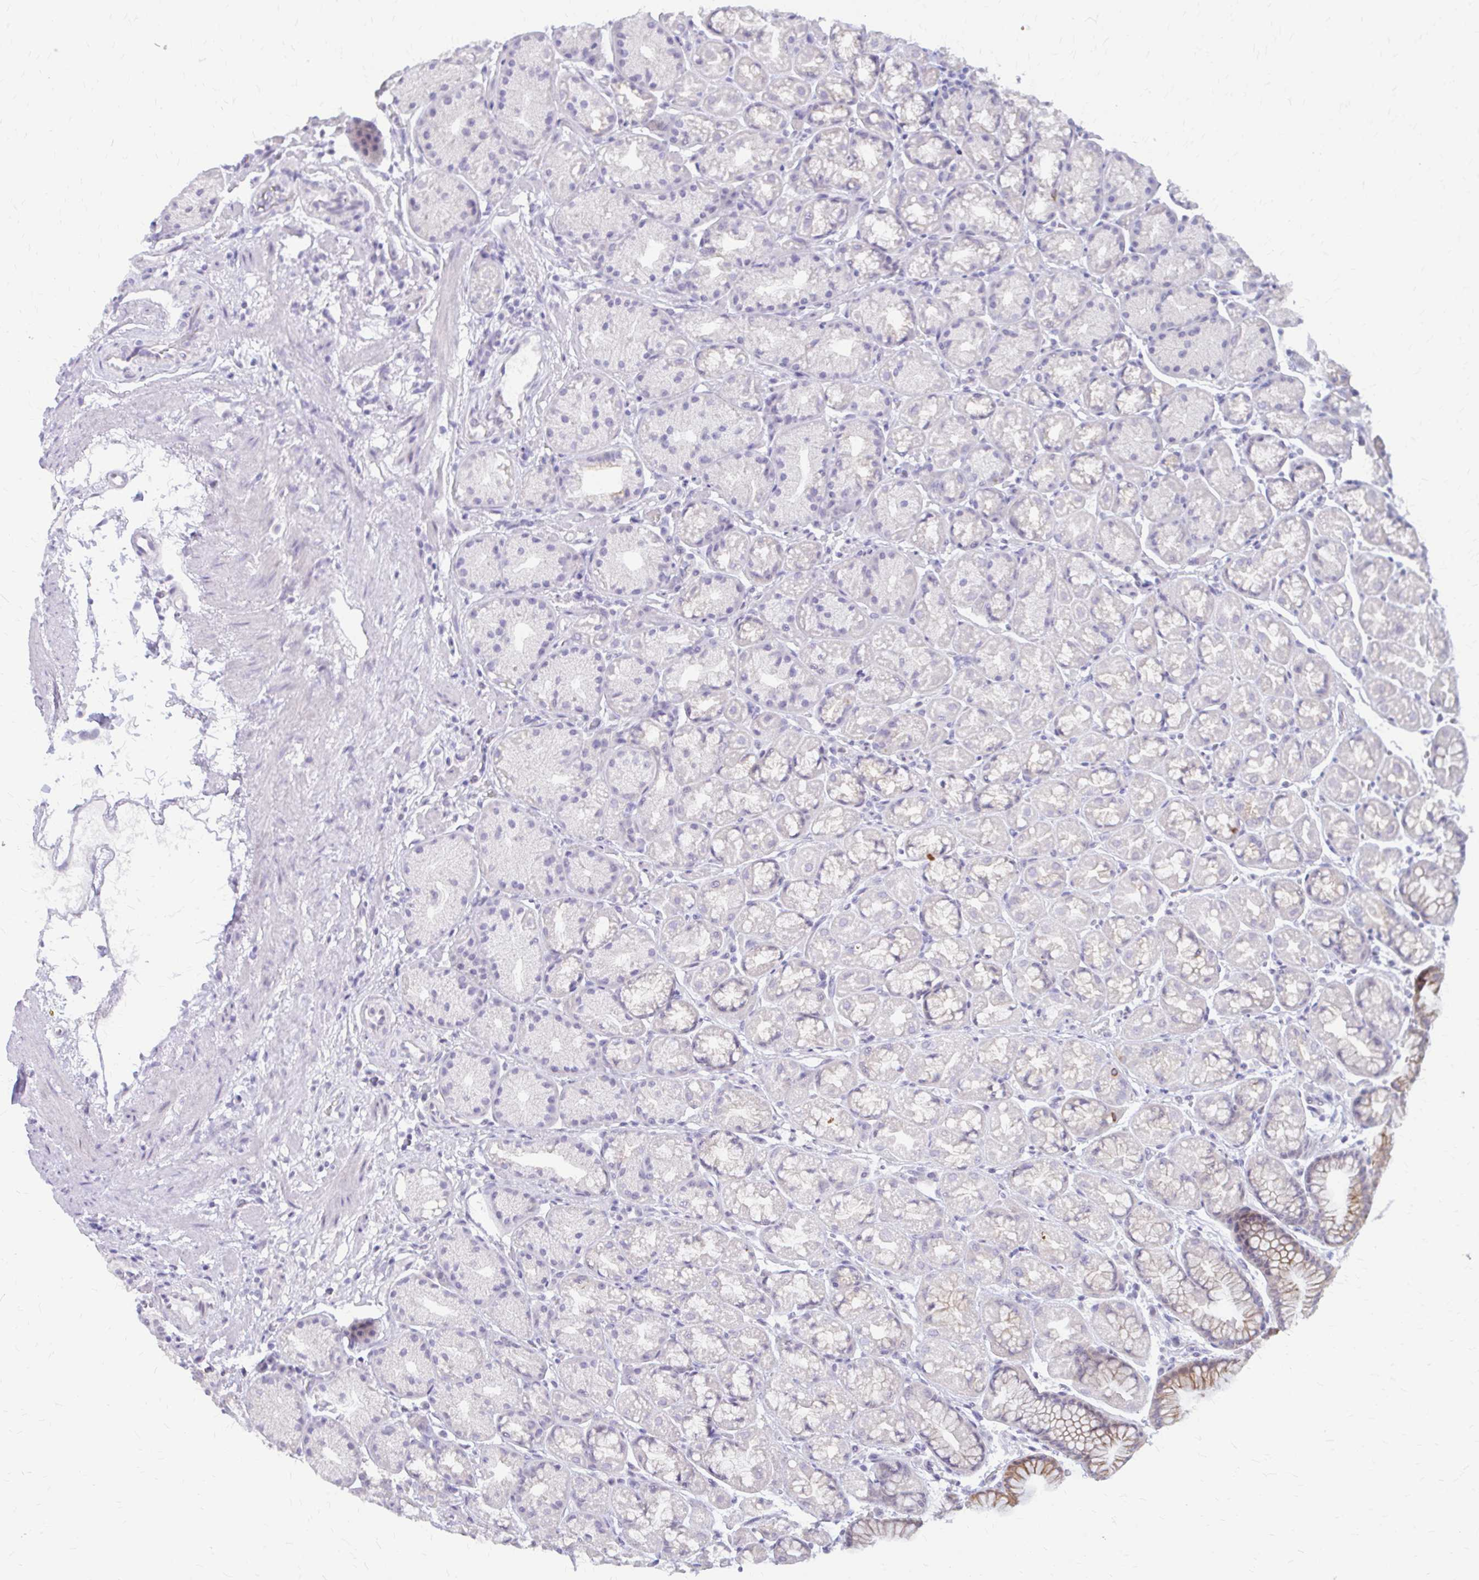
{"staining": {"intensity": "moderate", "quantity": "25%-75%", "location": "cytoplasmic/membranous"}, "tissue": "stomach", "cell_type": "Glandular cells", "image_type": "normal", "snomed": [{"axis": "morphology", "description": "Normal tissue, NOS"}, {"axis": "topography", "description": "Stomach, lower"}], "caption": "A photomicrograph showing moderate cytoplasmic/membranous expression in about 25%-75% of glandular cells in benign stomach, as visualized by brown immunohistochemical staining.", "gene": "RGS16", "patient": {"sex": "male", "age": 67}}